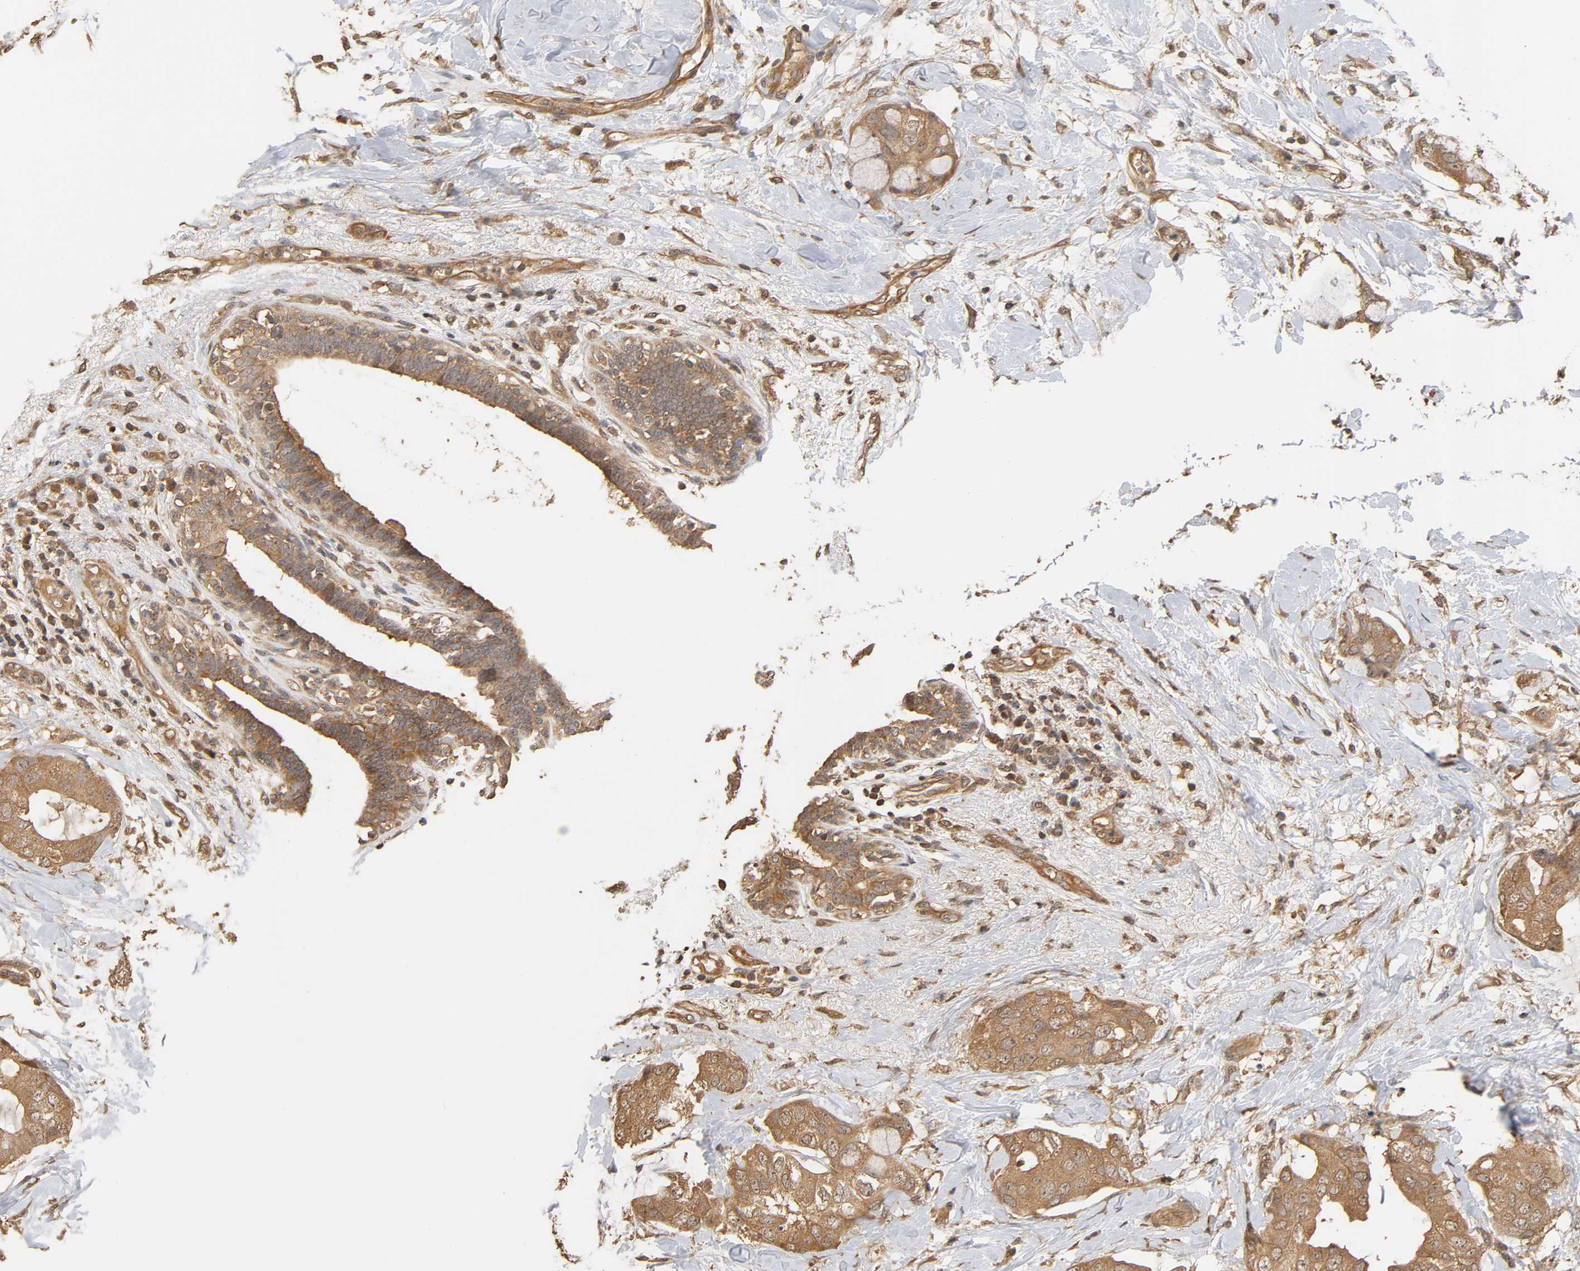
{"staining": {"intensity": "moderate", "quantity": ">75%", "location": "cytoplasmic/membranous"}, "tissue": "breast cancer", "cell_type": "Tumor cells", "image_type": "cancer", "snomed": [{"axis": "morphology", "description": "Duct carcinoma"}, {"axis": "topography", "description": "Breast"}], "caption": "This is an image of IHC staining of breast cancer (infiltrating ductal carcinoma), which shows moderate staining in the cytoplasmic/membranous of tumor cells.", "gene": "ARHGEF7", "patient": {"sex": "female", "age": 40}}